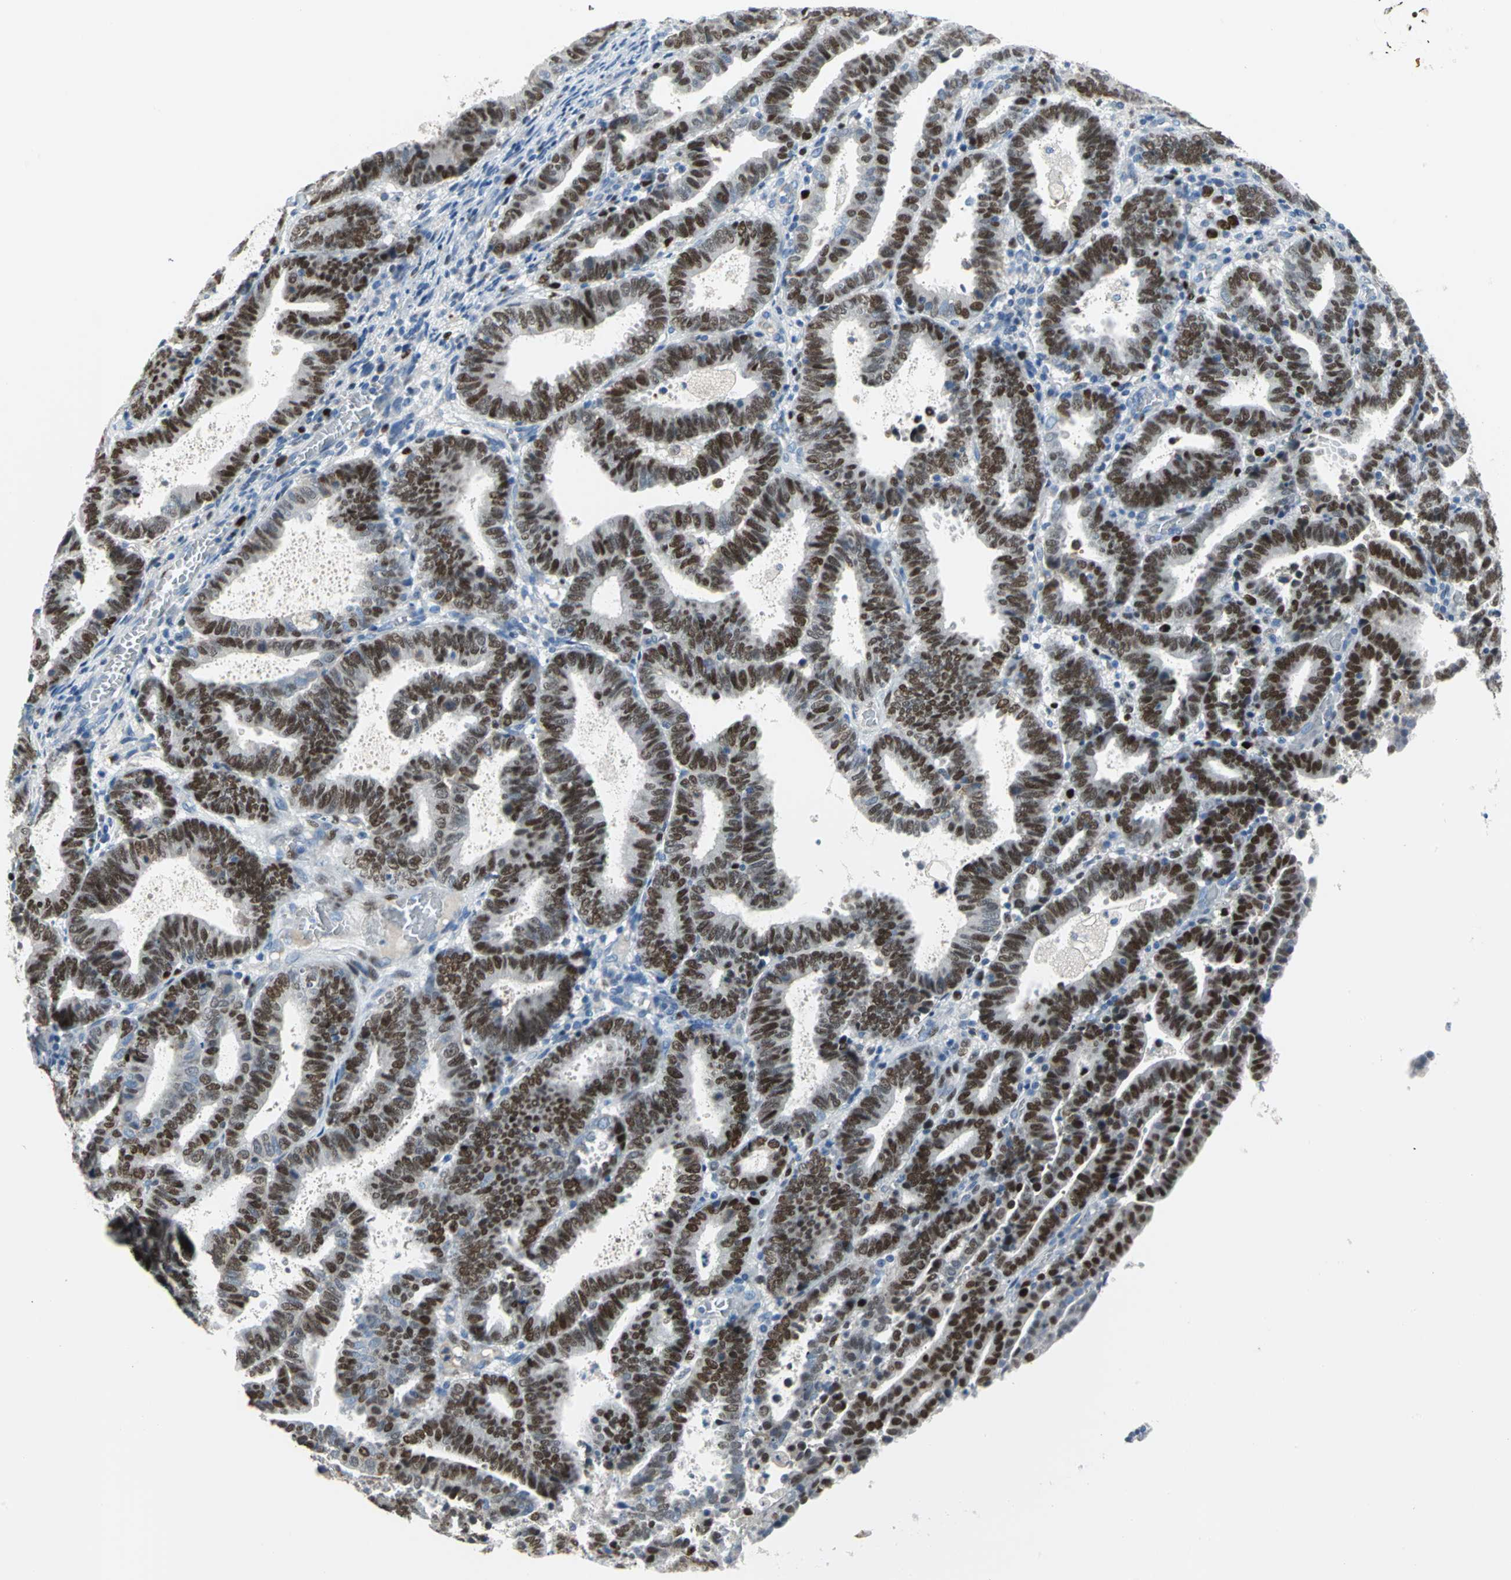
{"staining": {"intensity": "strong", "quantity": ">75%", "location": "nuclear"}, "tissue": "endometrial cancer", "cell_type": "Tumor cells", "image_type": "cancer", "snomed": [{"axis": "morphology", "description": "Adenocarcinoma, NOS"}, {"axis": "topography", "description": "Uterus"}], "caption": "Immunohistochemistry photomicrograph of neoplastic tissue: human endometrial adenocarcinoma stained using IHC shows high levels of strong protein expression localized specifically in the nuclear of tumor cells, appearing as a nuclear brown color.", "gene": "MCM4", "patient": {"sex": "female", "age": 83}}